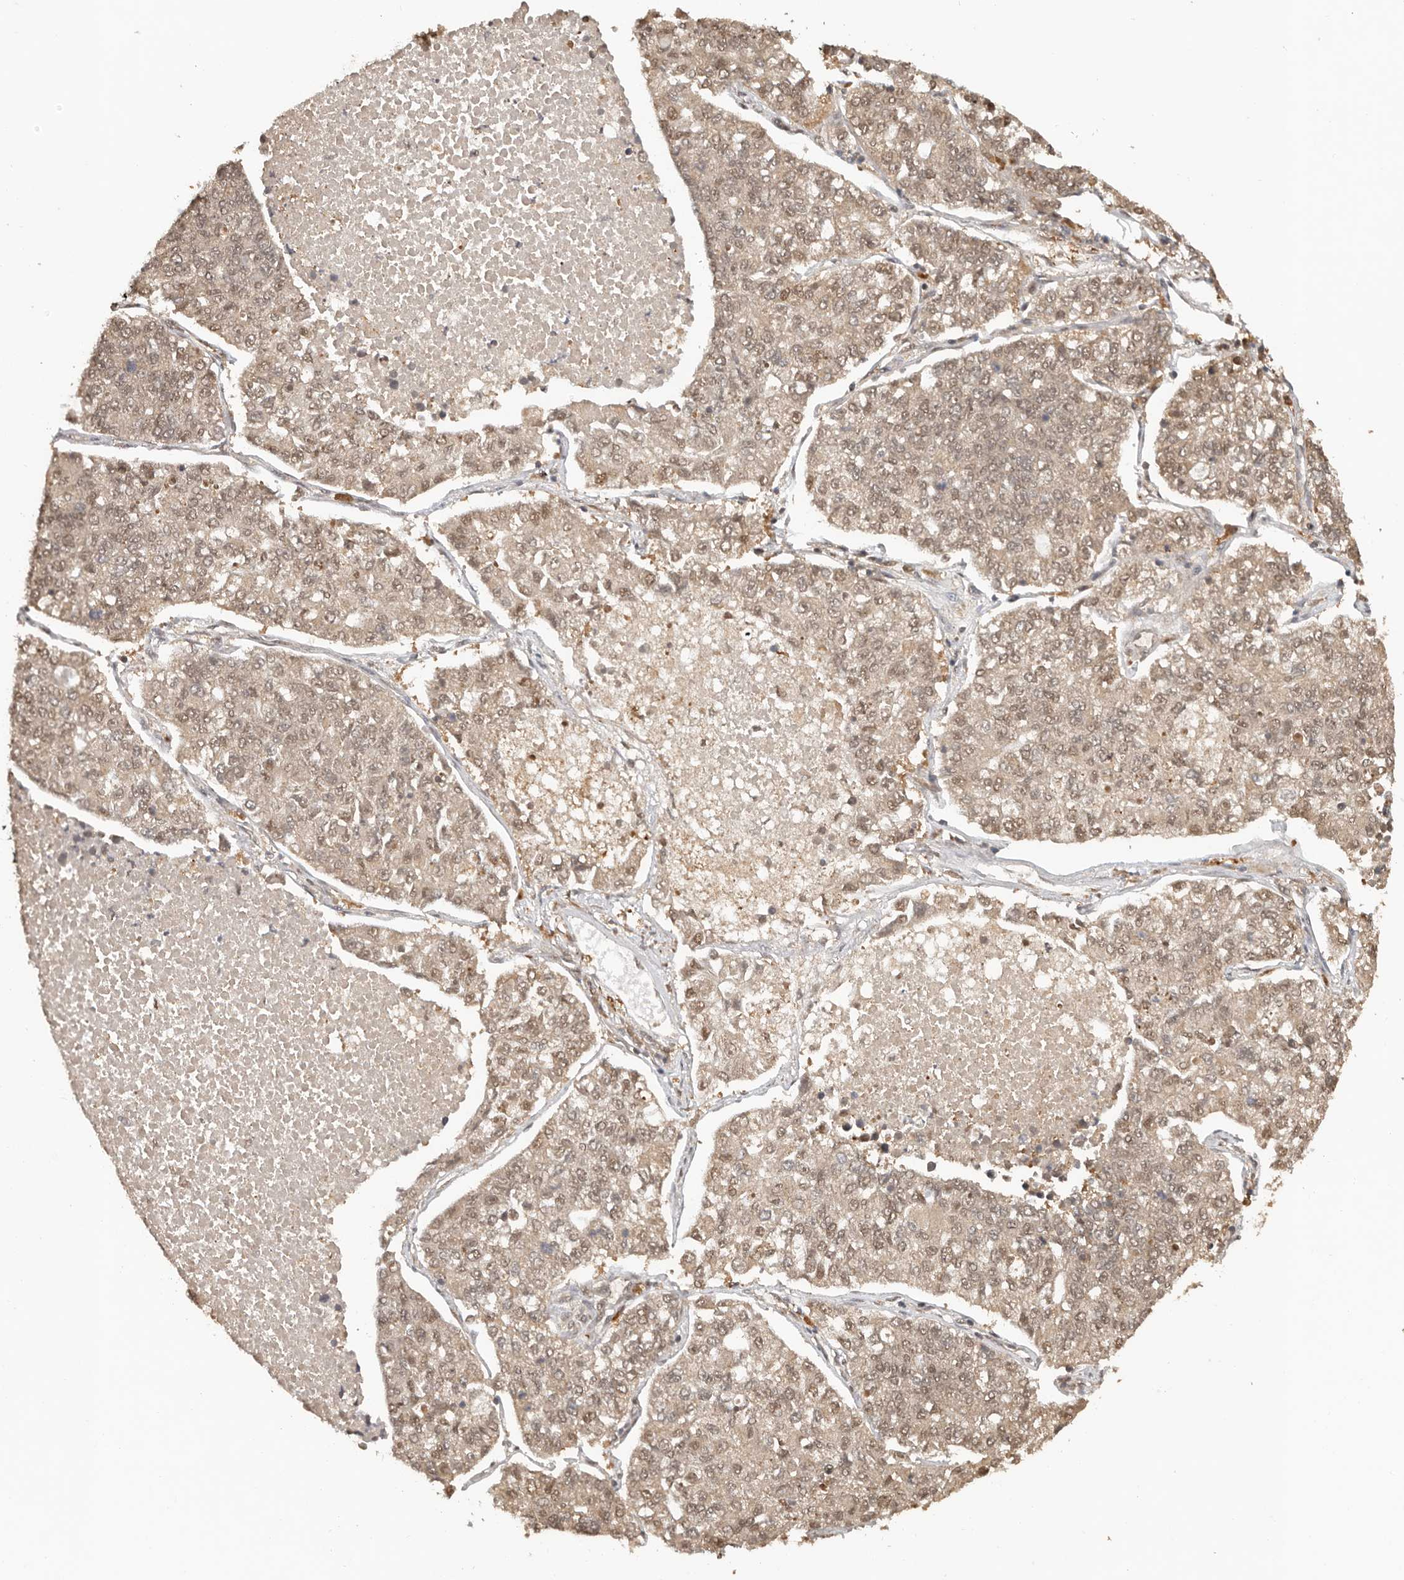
{"staining": {"intensity": "weak", "quantity": ">75%", "location": "nuclear"}, "tissue": "lung cancer", "cell_type": "Tumor cells", "image_type": "cancer", "snomed": [{"axis": "morphology", "description": "Adenocarcinoma, NOS"}, {"axis": "topography", "description": "Lung"}], "caption": "This micrograph demonstrates lung cancer stained with immunohistochemistry to label a protein in brown. The nuclear of tumor cells show weak positivity for the protein. Nuclei are counter-stained blue.", "gene": "PSMA5", "patient": {"sex": "male", "age": 49}}